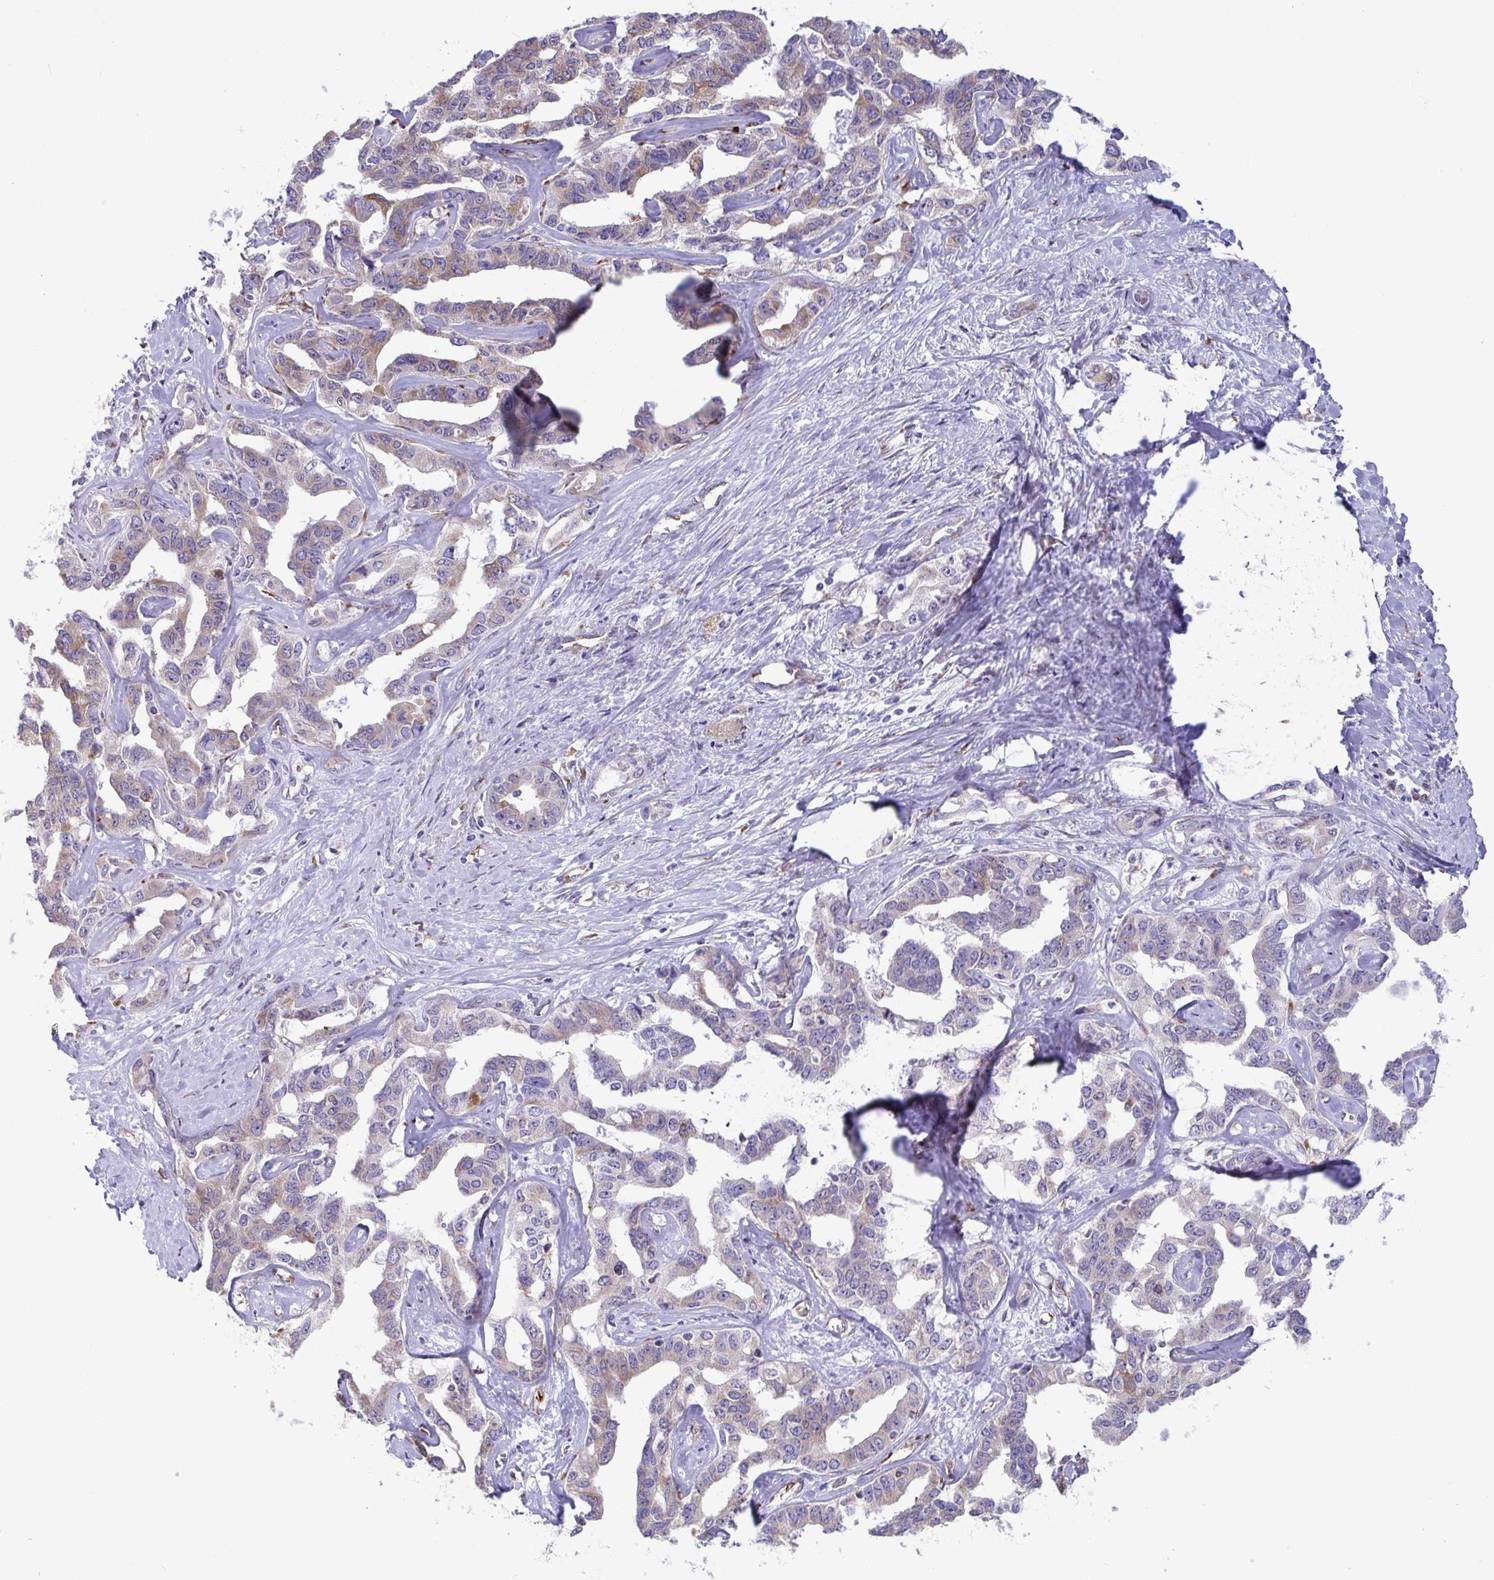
{"staining": {"intensity": "weak", "quantity": "25%-75%", "location": "cytoplasmic/membranous"}, "tissue": "liver cancer", "cell_type": "Tumor cells", "image_type": "cancer", "snomed": [{"axis": "morphology", "description": "Cholangiocarcinoma"}, {"axis": "topography", "description": "Liver"}], "caption": "Immunohistochemistry (IHC) micrograph of liver cholangiocarcinoma stained for a protein (brown), which exhibits low levels of weak cytoplasmic/membranous expression in about 25%-75% of tumor cells.", "gene": "ASPH", "patient": {"sex": "male", "age": 59}}